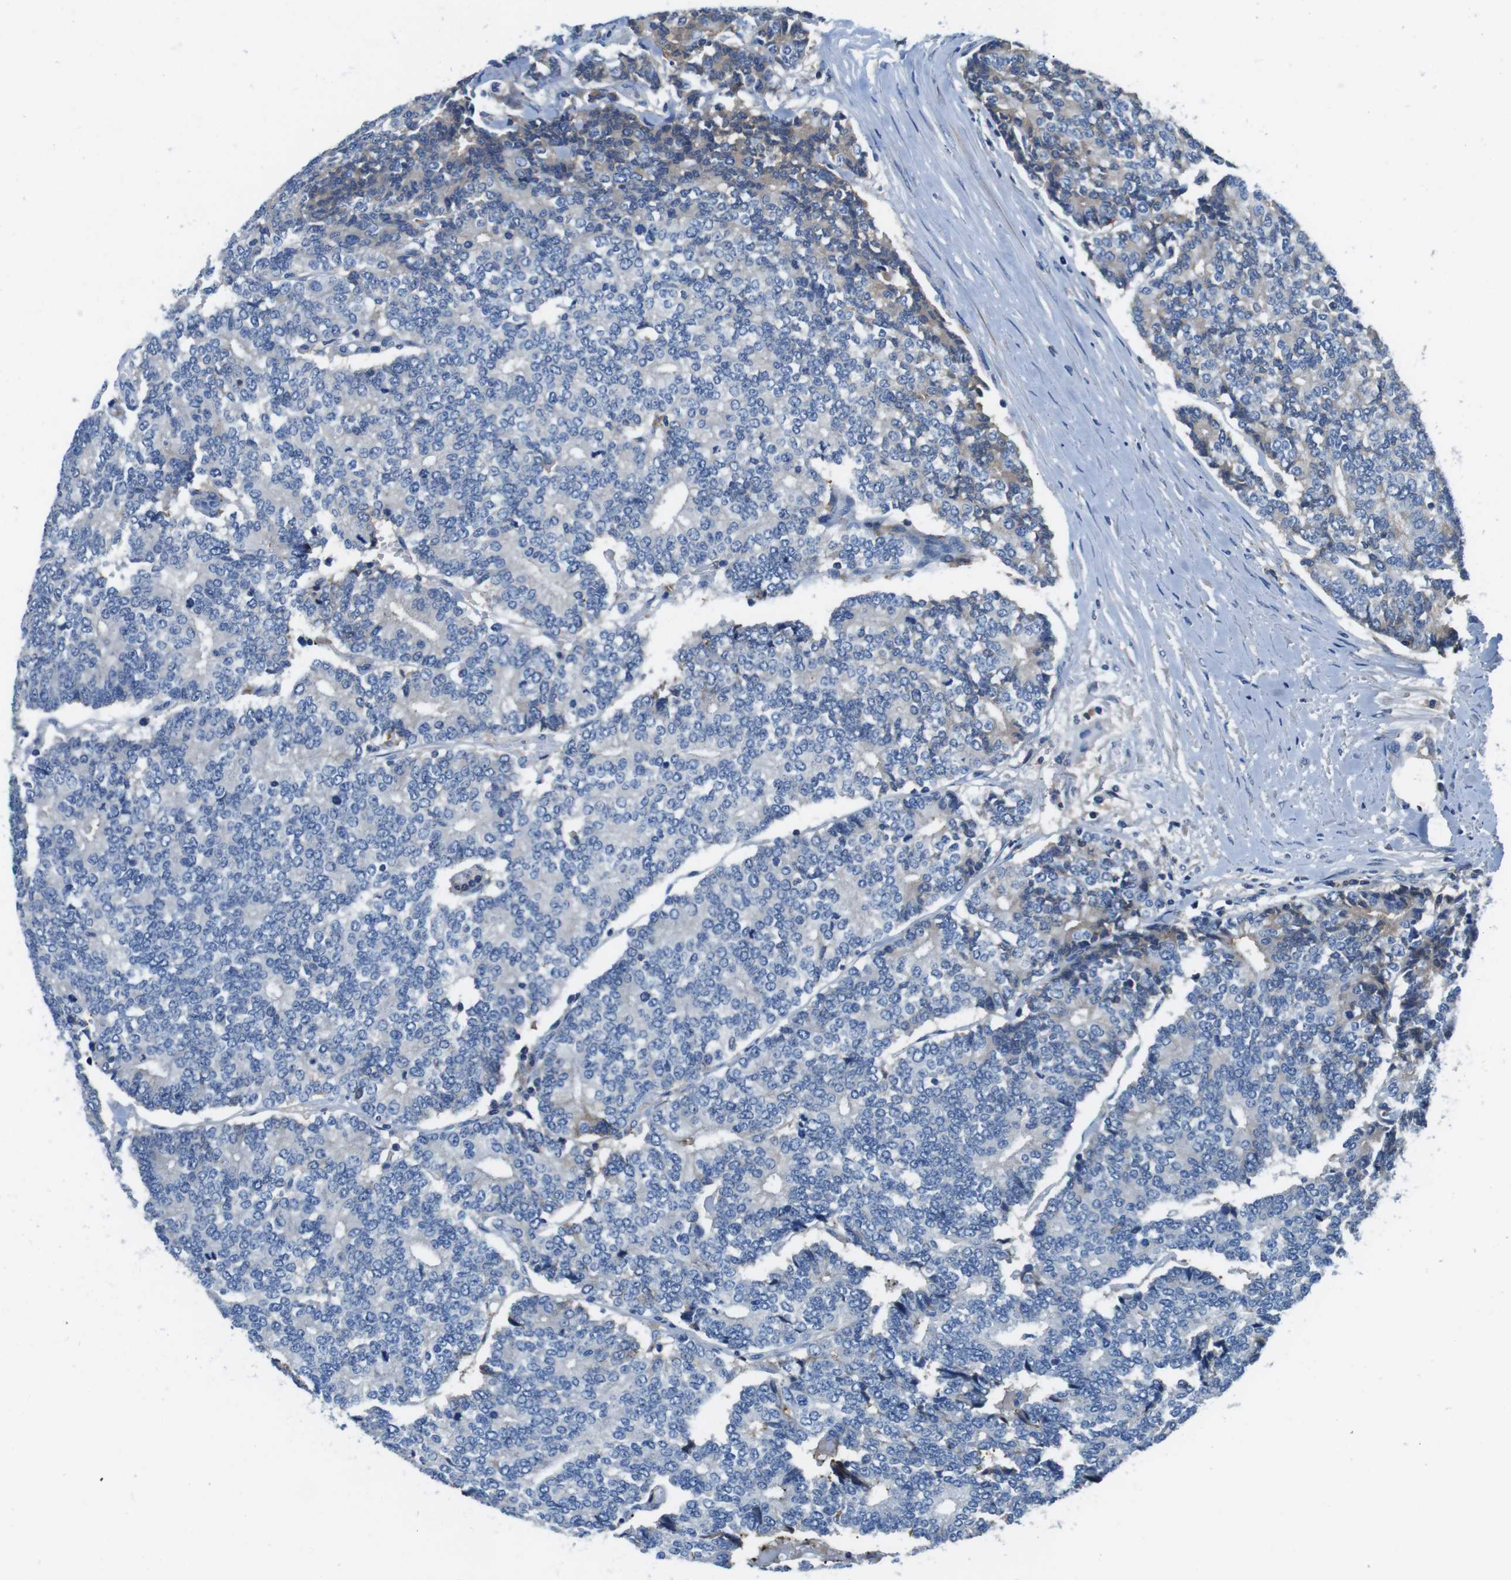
{"staining": {"intensity": "weak", "quantity": "<25%", "location": "cytoplasmic/membranous"}, "tissue": "prostate cancer", "cell_type": "Tumor cells", "image_type": "cancer", "snomed": [{"axis": "morphology", "description": "Normal tissue, NOS"}, {"axis": "morphology", "description": "Adenocarcinoma, High grade"}, {"axis": "topography", "description": "Prostate"}, {"axis": "topography", "description": "Seminal veicle"}], "caption": "Prostate cancer (adenocarcinoma (high-grade)) was stained to show a protein in brown. There is no significant expression in tumor cells.", "gene": "TMPRSS15", "patient": {"sex": "male", "age": 55}}